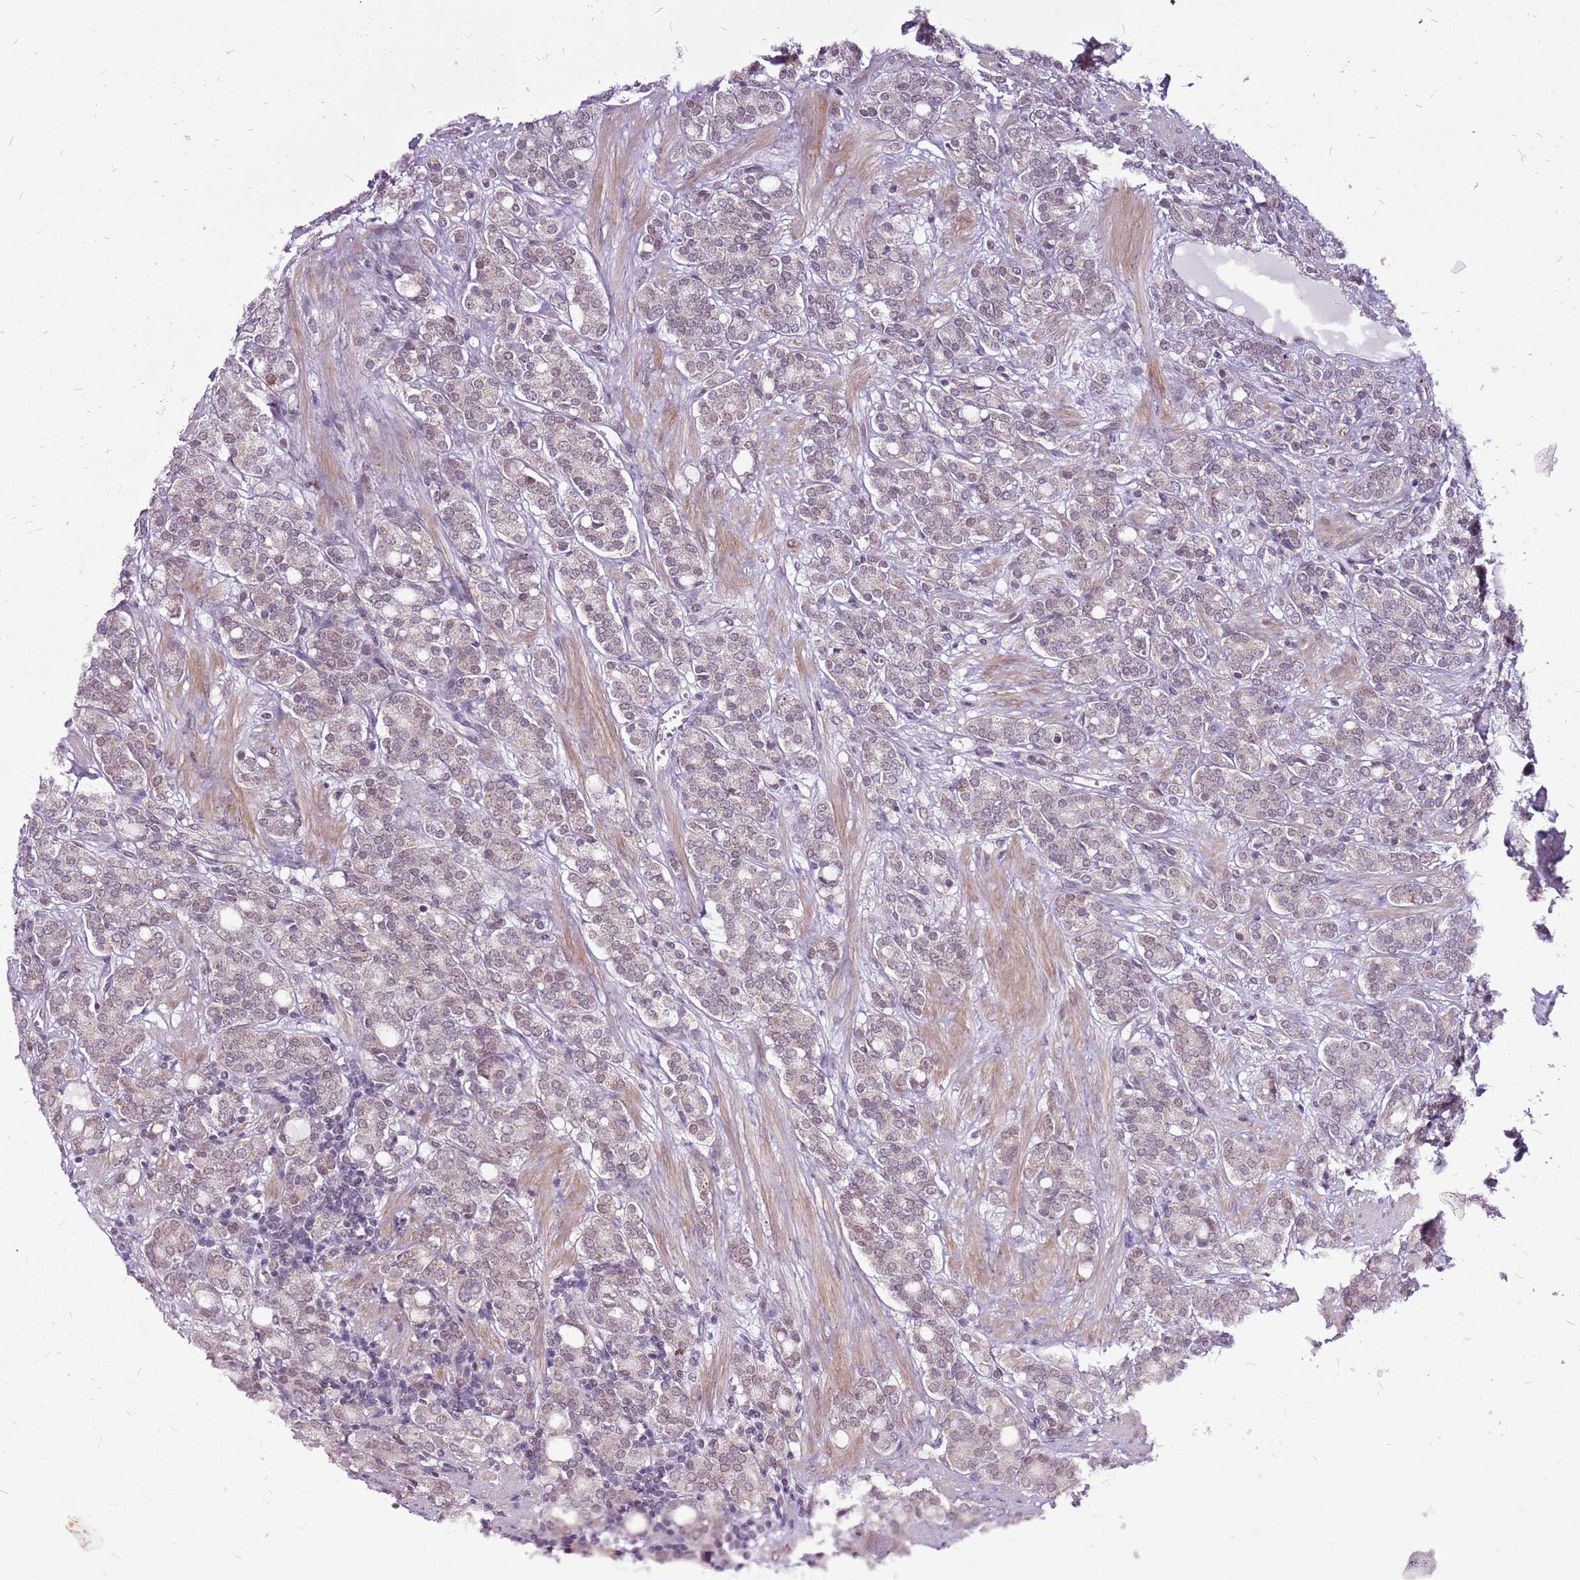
{"staining": {"intensity": "weak", "quantity": "<25%", "location": "cytoplasmic/membranous,nuclear"}, "tissue": "prostate cancer", "cell_type": "Tumor cells", "image_type": "cancer", "snomed": [{"axis": "morphology", "description": "Adenocarcinoma, High grade"}, {"axis": "topography", "description": "Prostate"}], "caption": "Tumor cells show no significant protein expression in prostate adenocarcinoma (high-grade). Nuclei are stained in blue.", "gene": "CCDC166", "patient": {"sex": "male", "age": 62}}